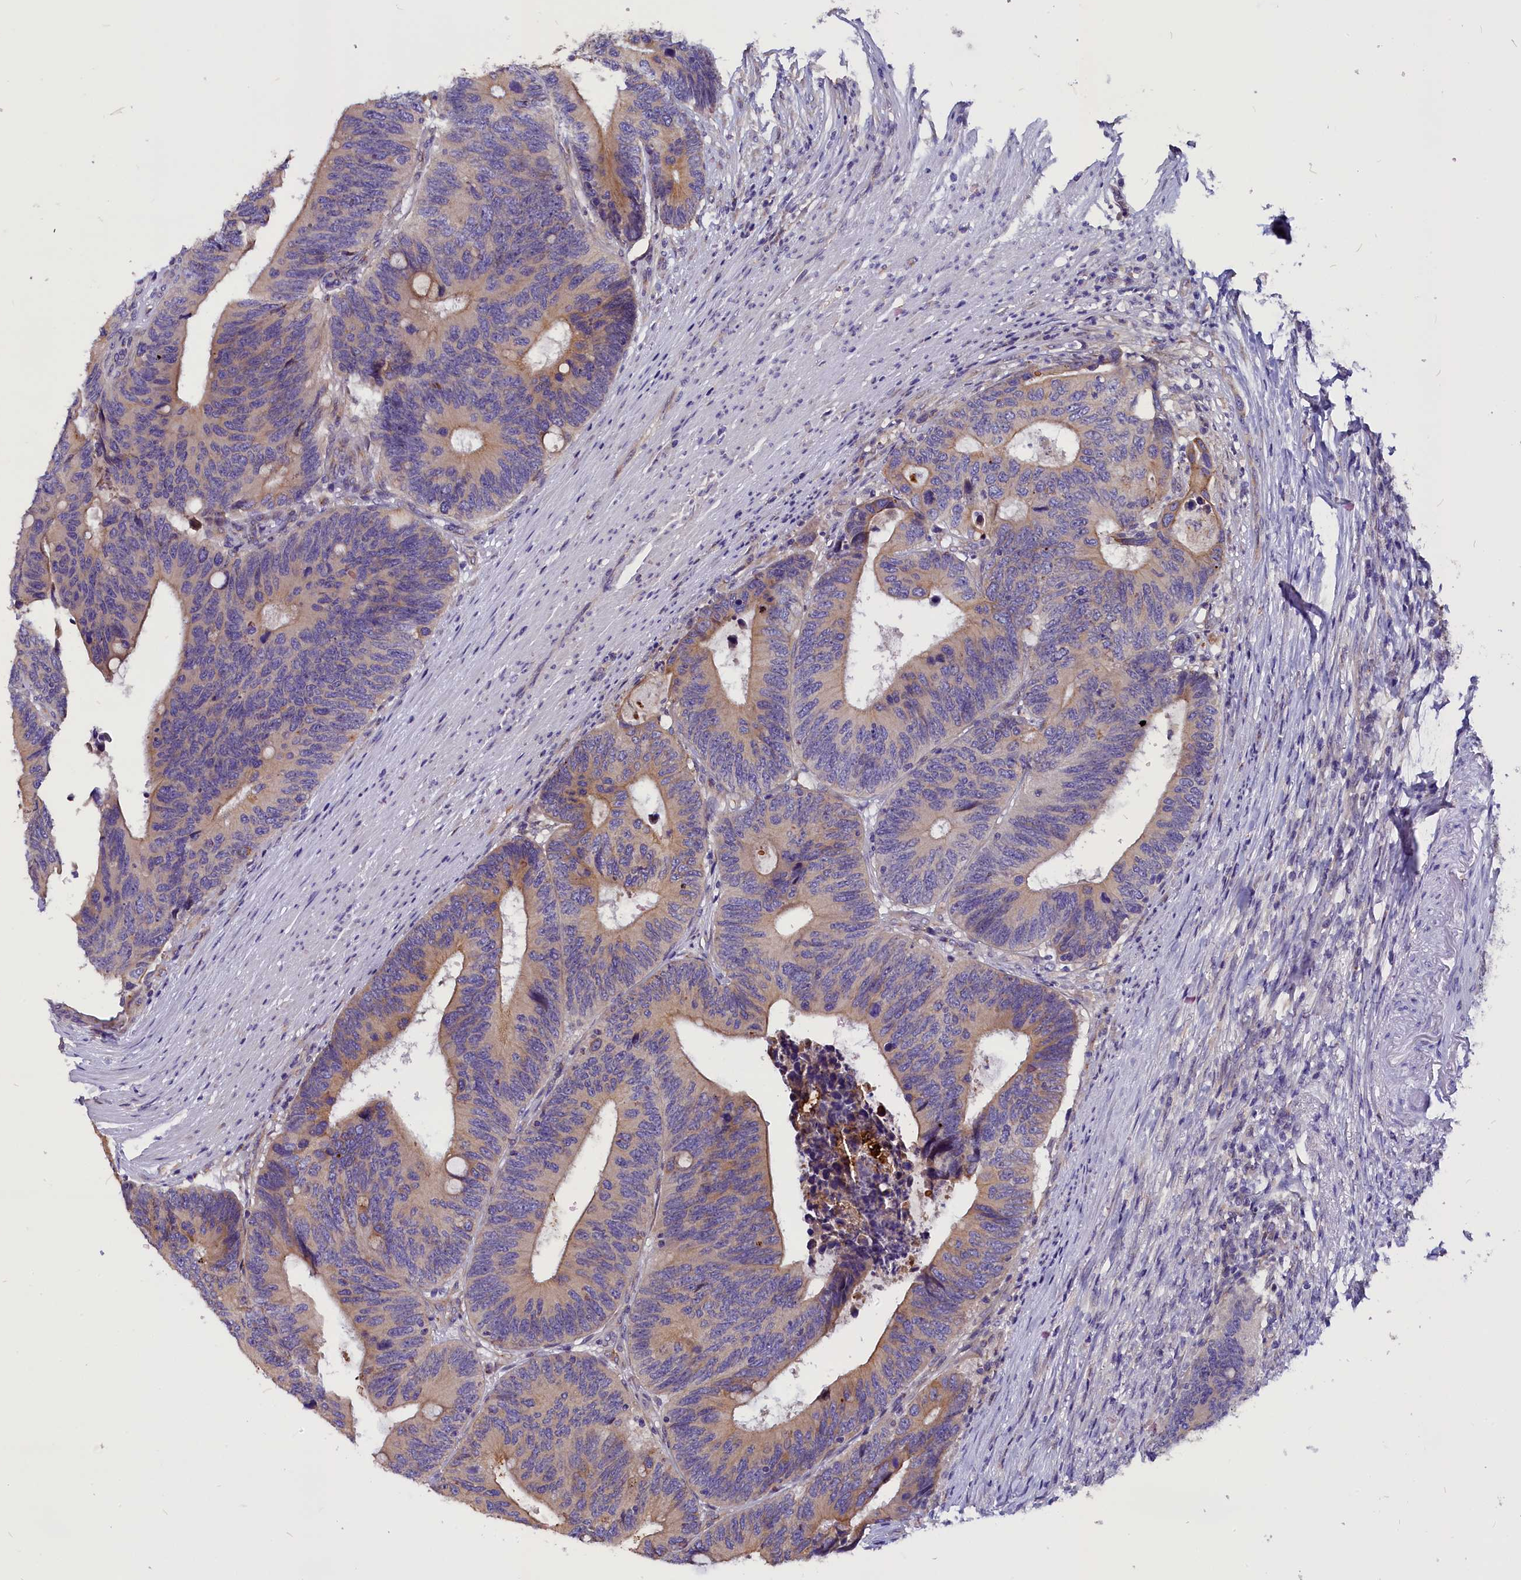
{"staining": {"intensity": "moderate", "quantity": "25%-75%", "location": "cytoplasmic/membranous"}, "tissue": "colorectal cancer", "cell_type": "Tumor cells", "image_type": "cancer", "snomed": [{"axis": "morphology", "description": "Adenocarcinoma, NOS"}, {"axis": "topography", "description": "Colon"}], "caption": "Immunohistochemistry histopathology image of neoplastic tissue: human colorectal cancer (adenocarcinoma) stained using IHC displays medium levels of moderate protein expression localized specifically in the cytoplasmic/membranous of tumor cells, appearing as a cytoplasmic/membranous brown color.", "gene": "CEP170", "patient": {"sex": "male", "age": 87}}